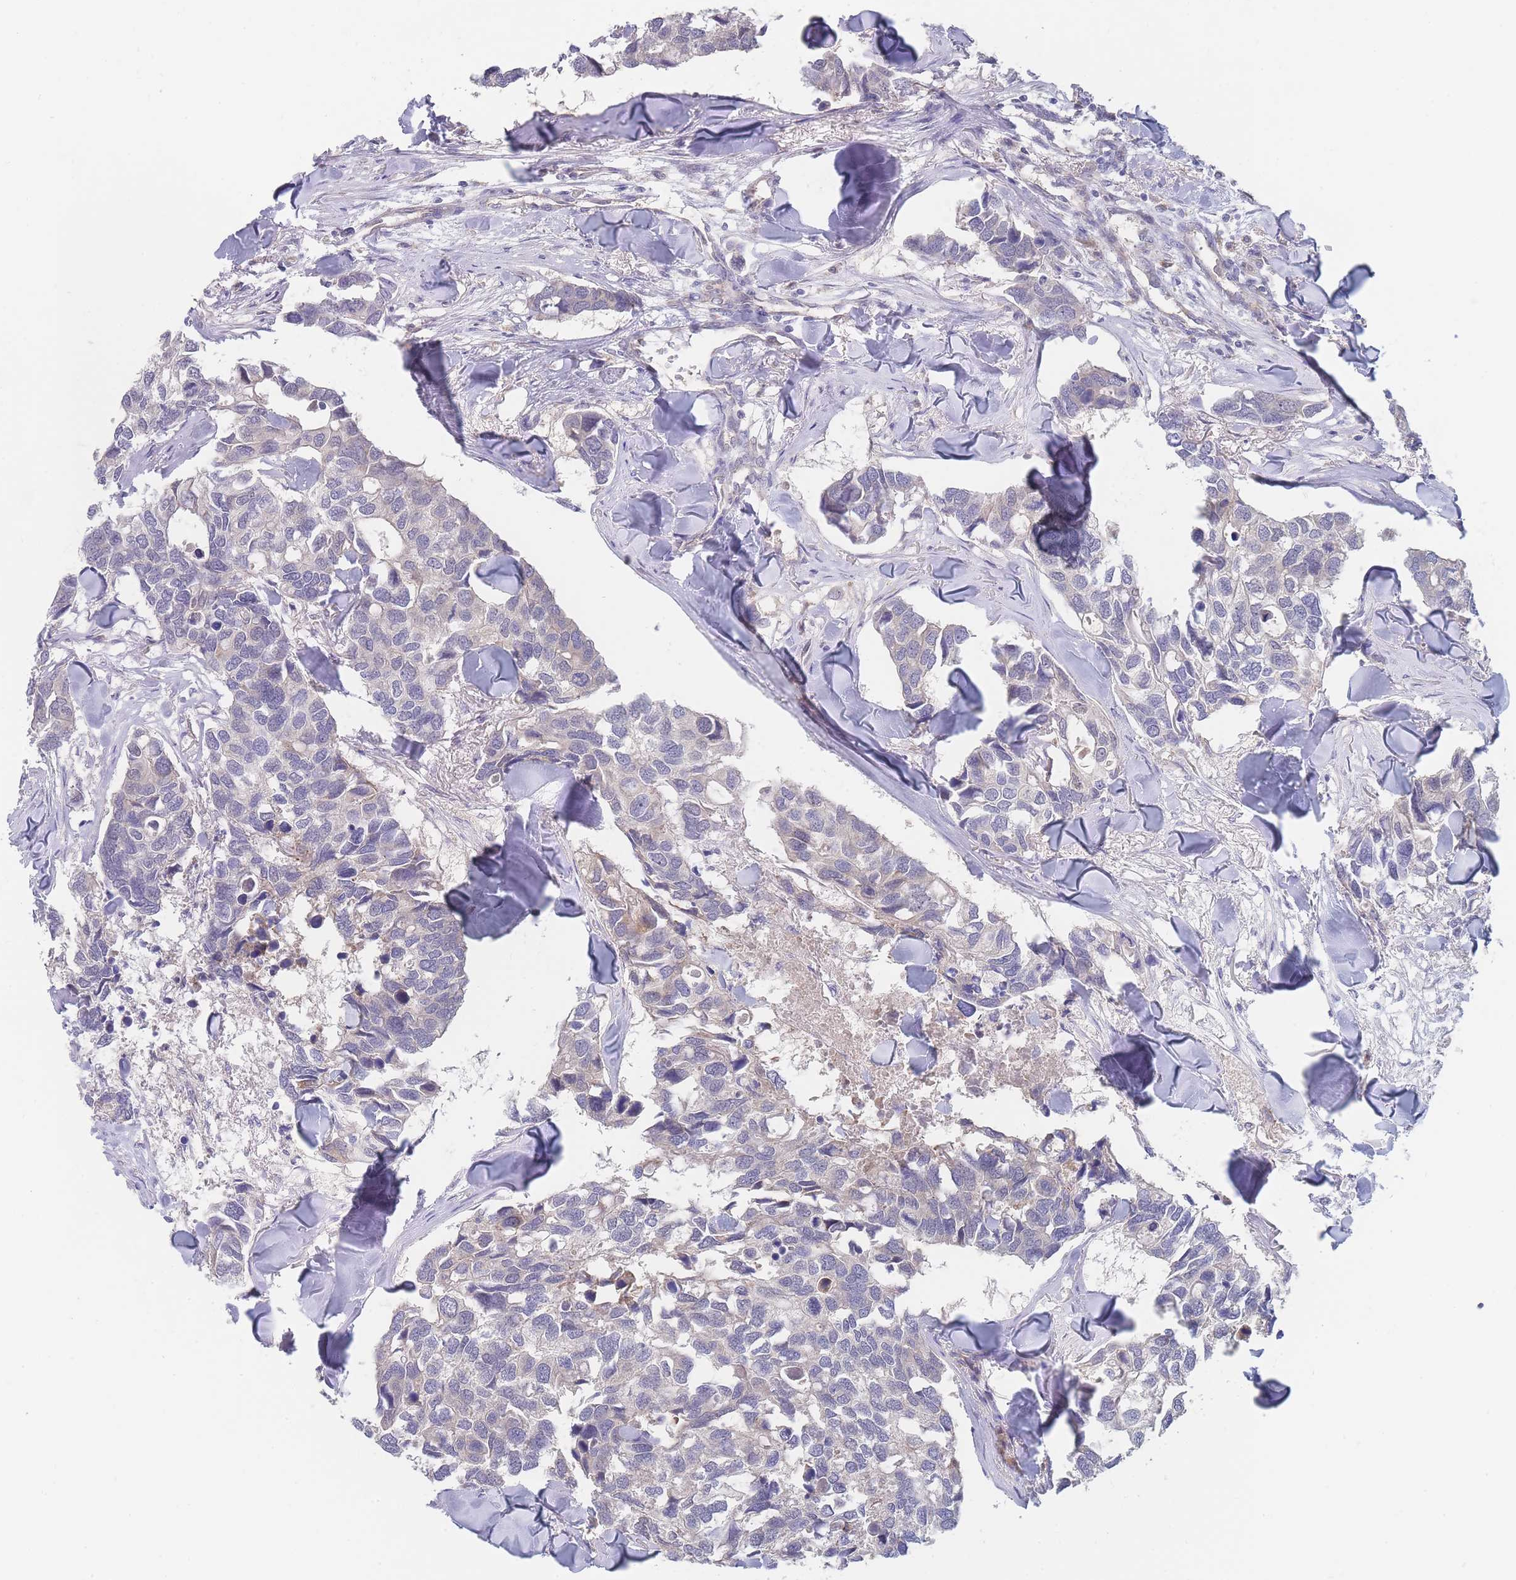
{"staining": {"intensity": "negative", "quantity": "none", "location": "none"}, "tissue": "breast cancer", "cell_type": "Tumor cells", "image_type": "cancer", "snomed": [{"axis": "morphology", "description": "Duct carcinoma"}, {"axis": "topography", "description": "Breast"}], "caption": "Tumor cells are negative for brown protein staining in intraductal carcinoma (breast). Nuclei are stained in blue.", "gene": "NUB1", "patient": {"sex": "female", "age": 83}}